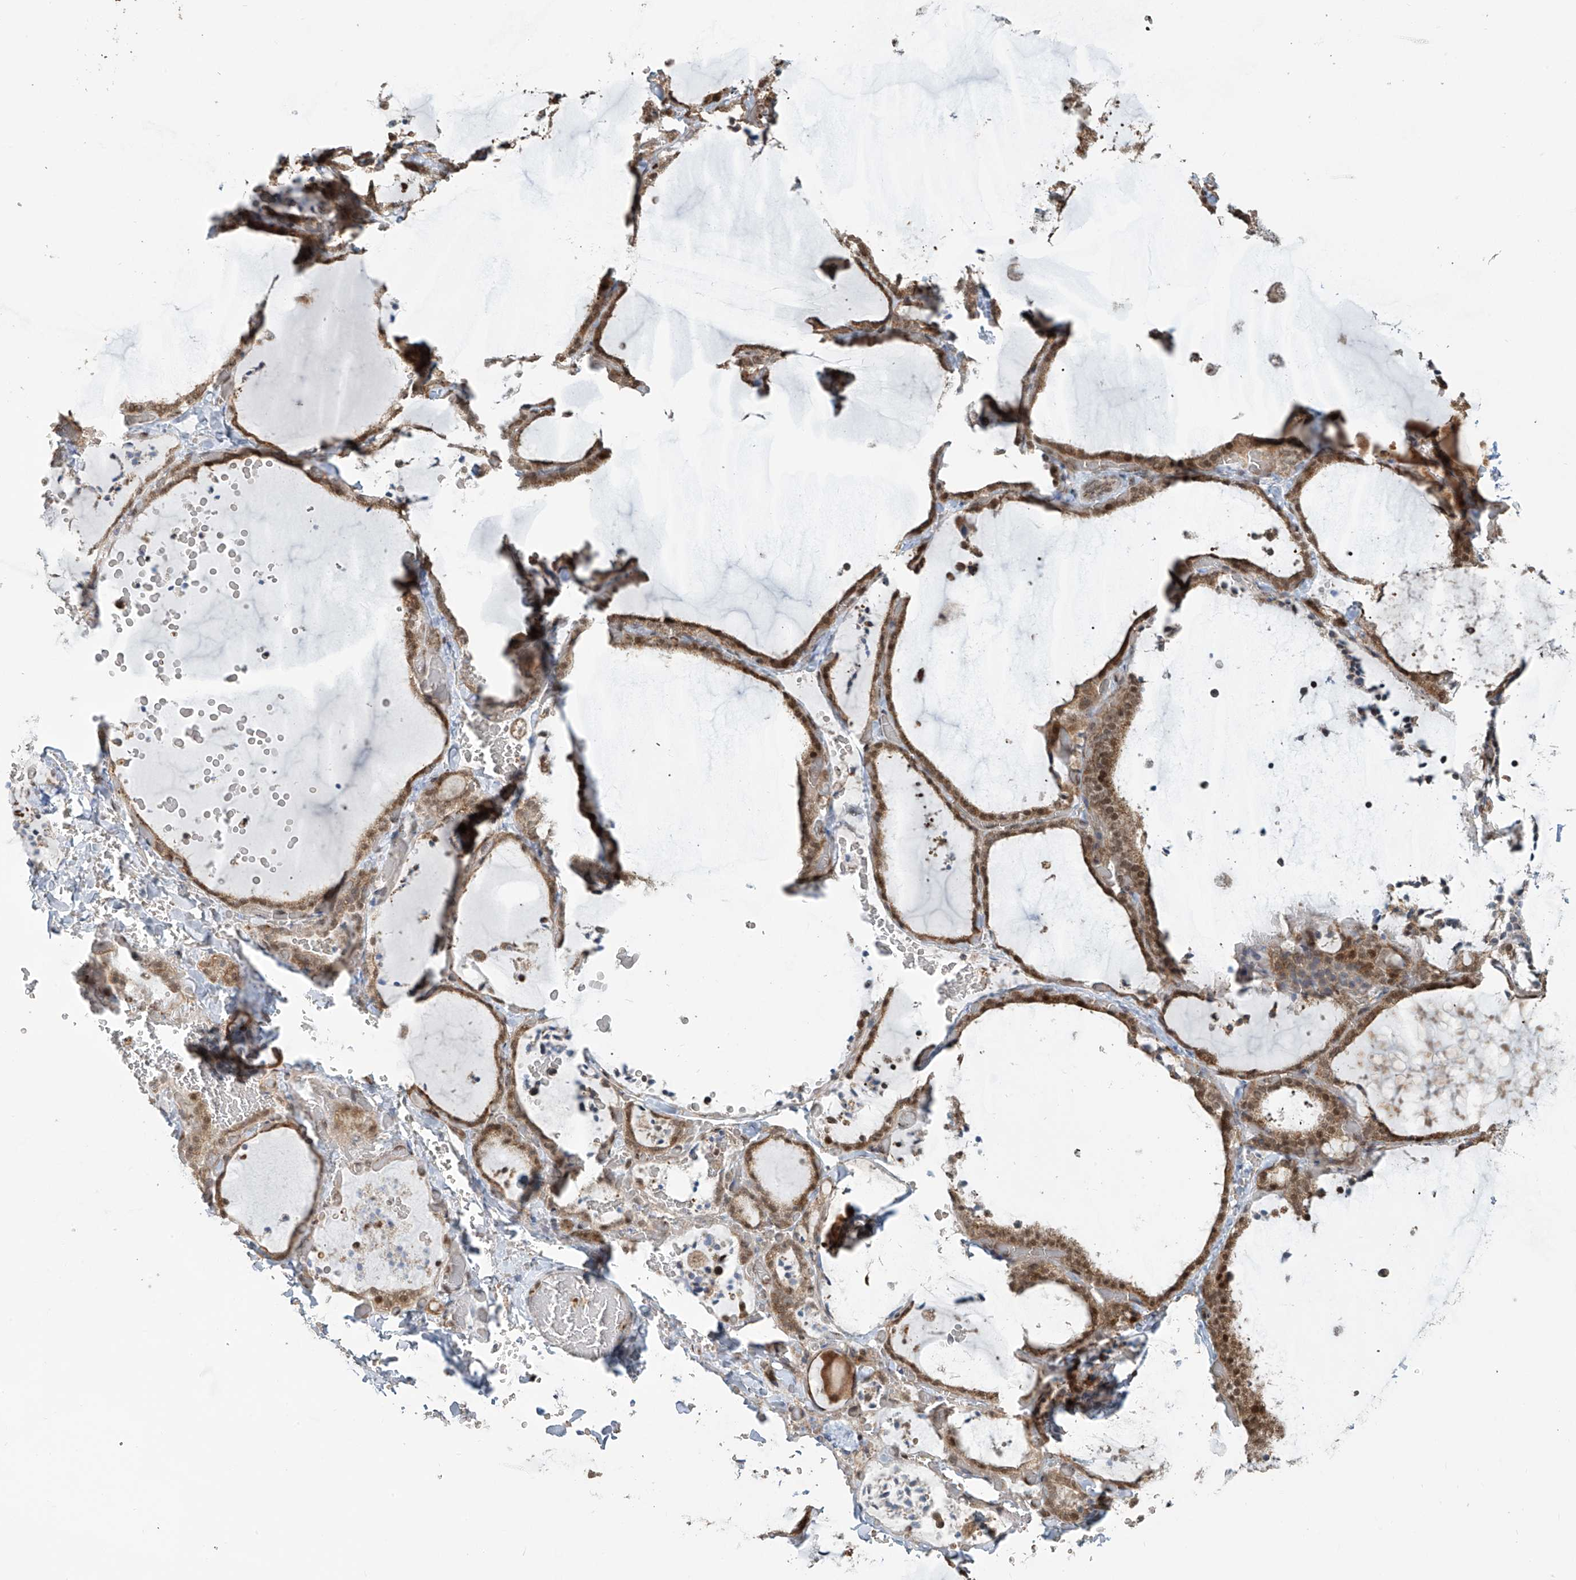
{"staining": {"intensity": "moderate", "quantity": "25%-75%", "location": "cytoplasmic/membranous"}, "tissue": "thyroid gland", "cell_type": "Glandular cells", "image_type": "normal", "snomed": [{"axis": "morphology", "description": "Normal tissue, NOS"}, {"axis": "topography", "description": "Thyroid gland"}], "caption": "Protein staining by immunohistochemistry (IHC) exhibits moderate cytoplasmic/membranous staining in about 25%-75% of glandular cells in unremarkable thyroid gland. The staining was performed using DAB (3,3'-diaminobenzidine) to visualize the protein expression in brown, while the nuclei were stained in blue with hematoxylin (Magnification: 20x).", "gene": "VMP1", "patient": {"sex": "female", "age": 22}}